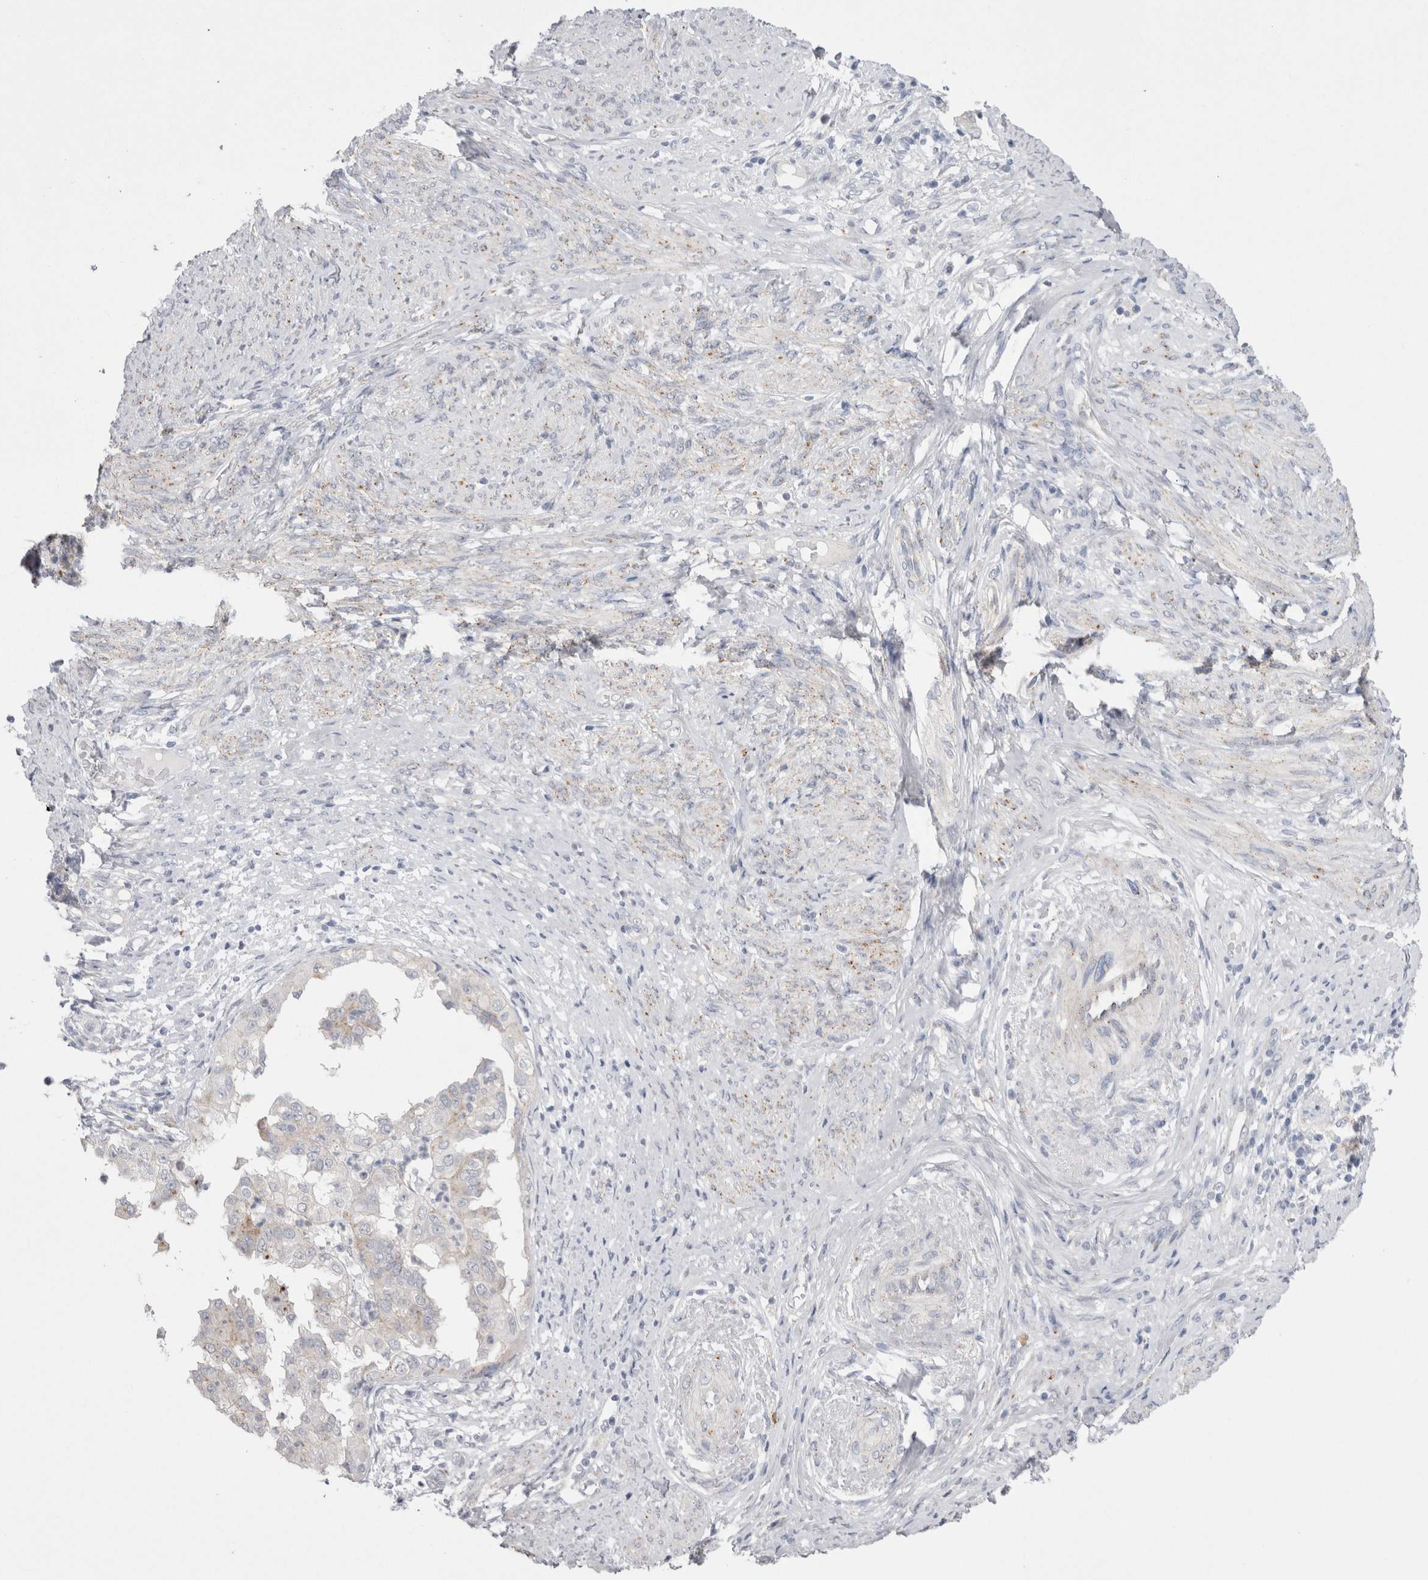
{"staining": {"intensity": "negative", "quantity": "none", "location": "none"}, "tissue": "endometrial cancer", "cell_type": "Tumor cells", "image_type": "cancer", "snomed": [{"axis": "morphology", "description": "Adenocarcinoma, NOS"}, {"axis": "topography", "description": "Endometrium"}], "caption": "IHC micrograph of neoplastic tissue: endometrial cancer (adenocarcinoma) stained with DAB (3,3'-diaminobenzidine) shows no significant protein positivity in tumor cells. The staining was performed using DAB to visualize the protein expression in brown, while the nuclei were stained in blue with hematoxylin (Magnification: 20x).", "gene": "EPDR1", "patient": {"sex": "female", "age": 85}}